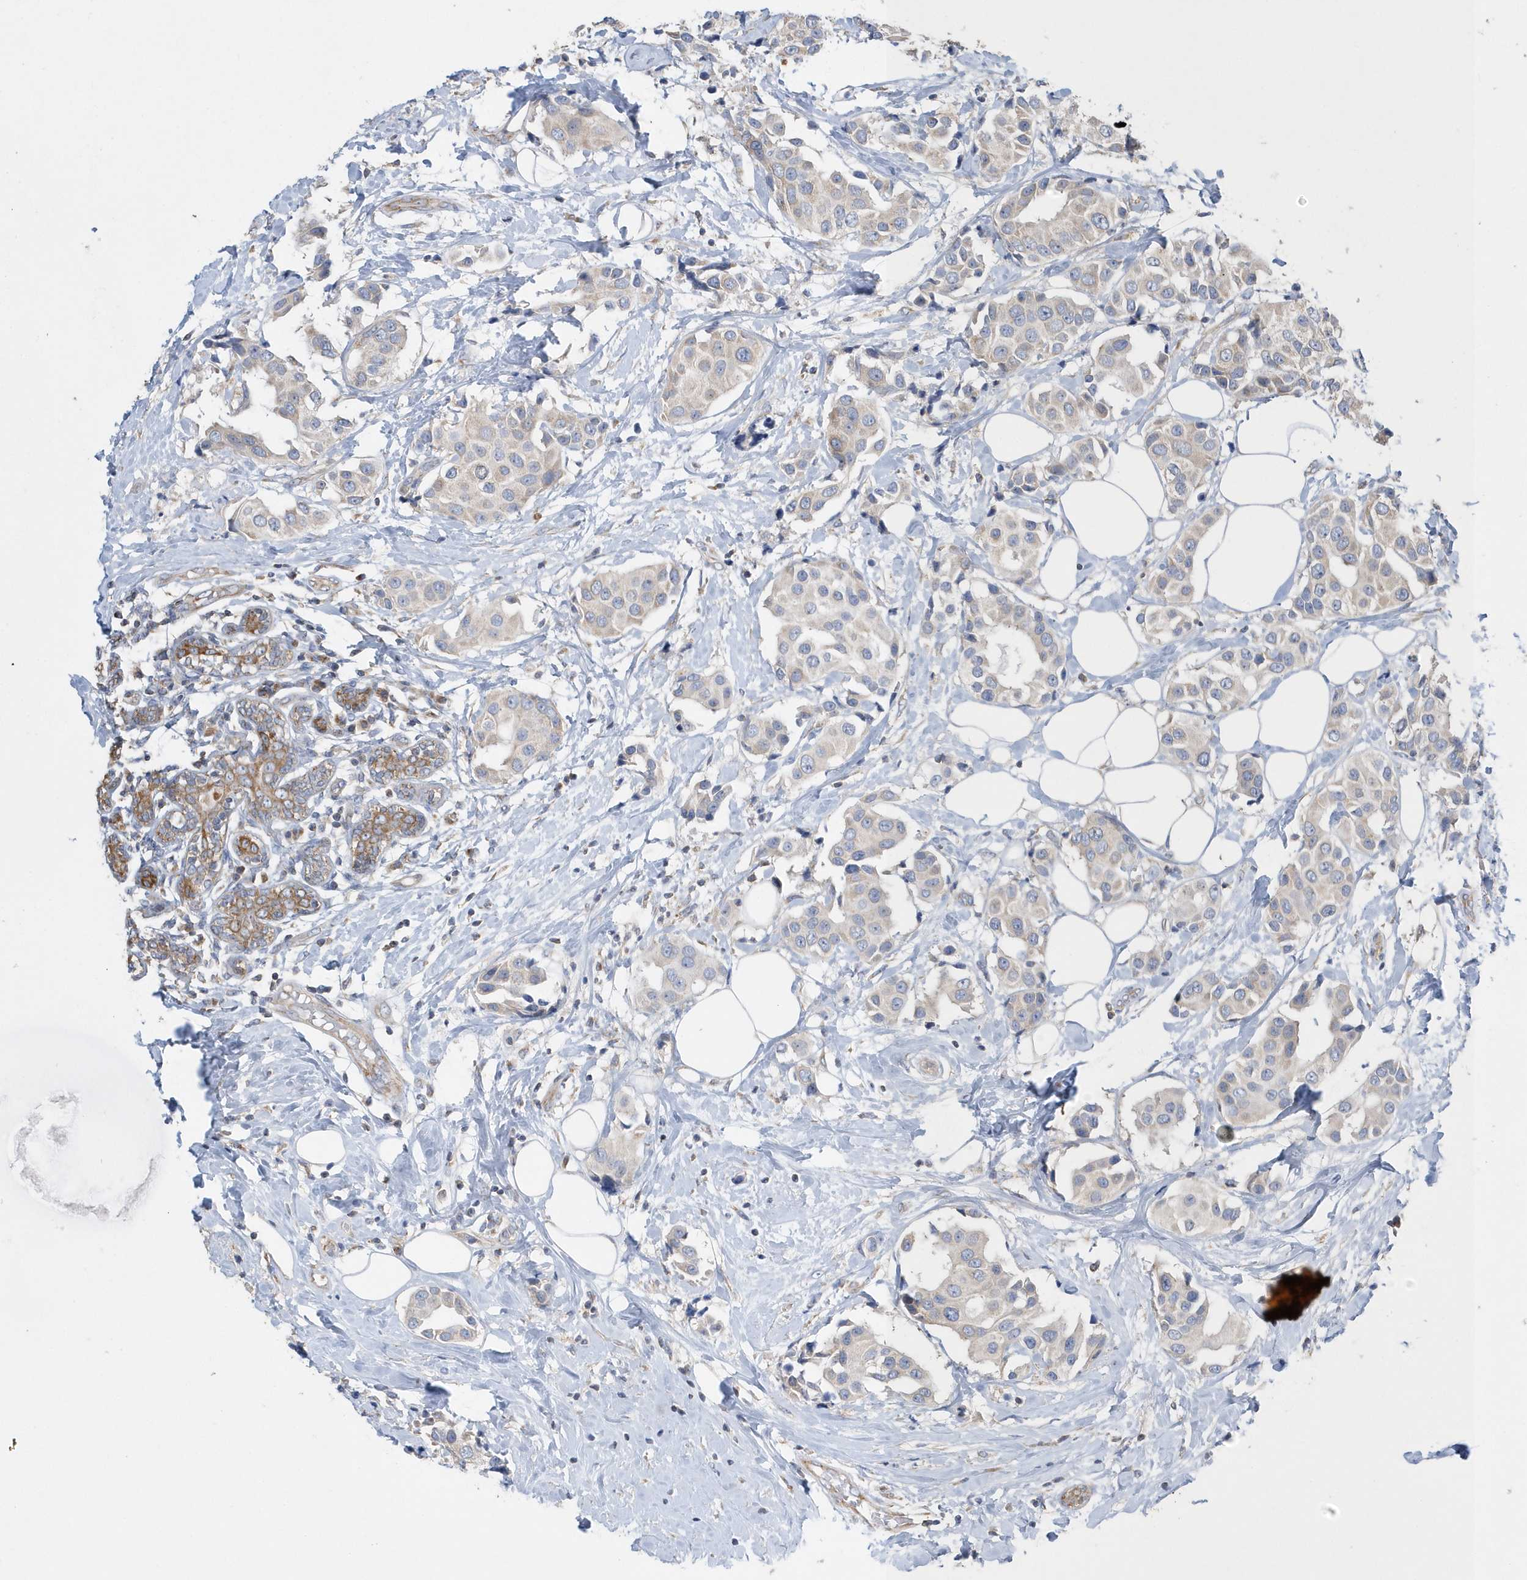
{"staining": {"intensity": "negative", "quantity": "none", "location": "none"}, "tissue": "breast cancer", "cell_type": "Tumor cells", "image_type": "cancer", "snomed": [{"axis": "morphology", "description": "Normal tissue, NOS"}, {"axis": "morphology", "description": "Duct carcinoma"}, {"axis": "topography", "description": "Breast"}], "caption": "Breast cancer (intraductal carcinoma) was stained to show a protein in brown. There is no significant staining in tumor cells. The staining was performed using DAB to visualize the protein expression in brown, while the nuclei were stained in blue with hematoxylin (Magnification: 20x).", "gene": "SPATA5", "patient": {"sex": "female", "age": 39}}